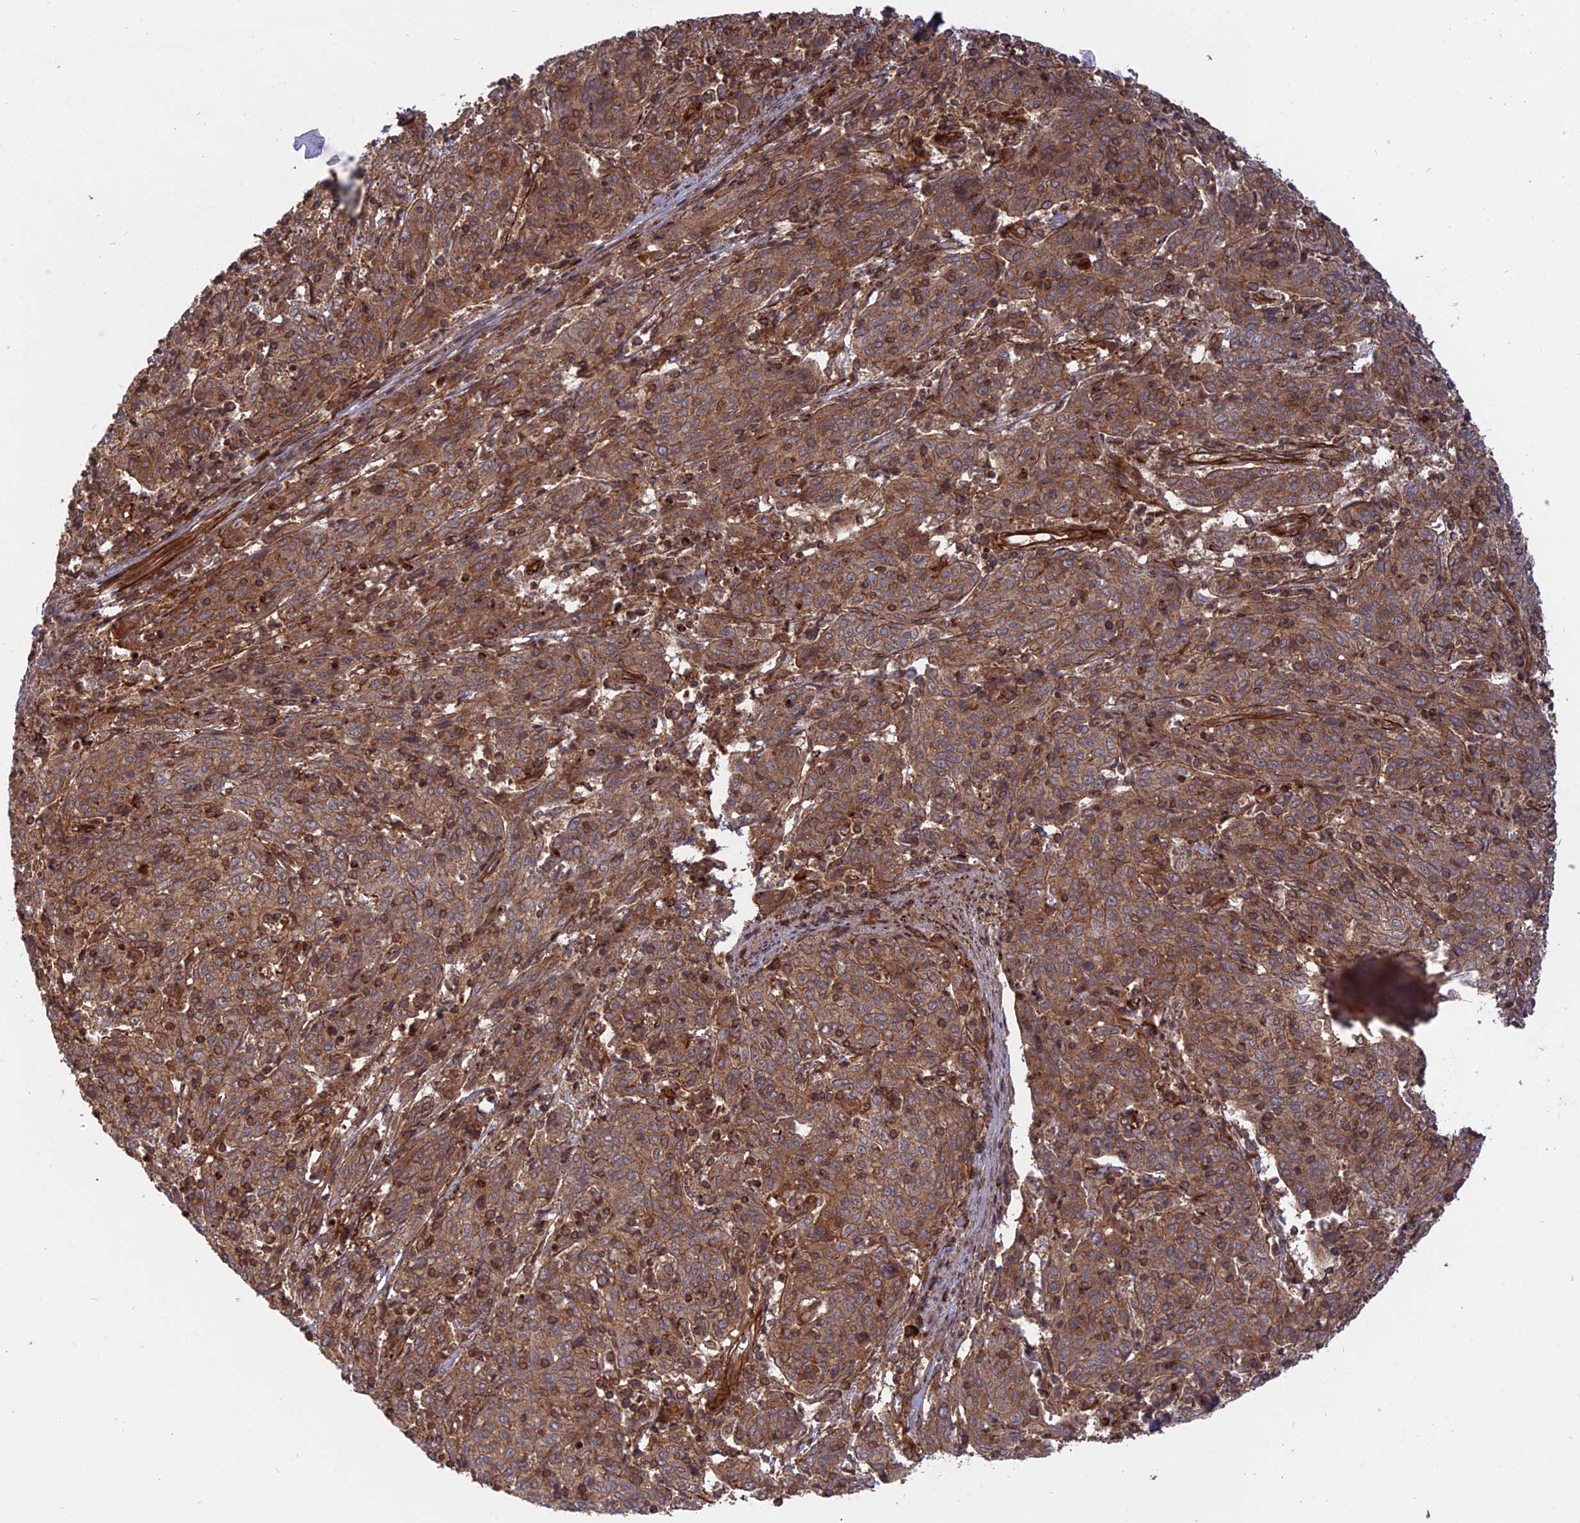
{"staining": {"intensity": "moderate", "quantity": ">75%", "location": "cytoplasmic/membranous"}, "tissue": "cervical cancer", "cell_type": "Tumor cells", "image_type": "cancer", "snomed": [{"axis": "morphology", "description": "Squamous cell carcinoma, NOS"}, {"axis": "topography", "description": "Cervix"}], "caption": "Immunohistochemistry histopathology image of cervical cancer (squamous cell carcinoma) stained for a protein (brown), which displays medium levels of moderate cytoplasmic/membranous positivity in about >75% of tumor cells.", "gene": "PHLDB3", "patient": {"sex": "female", "age": 67}}